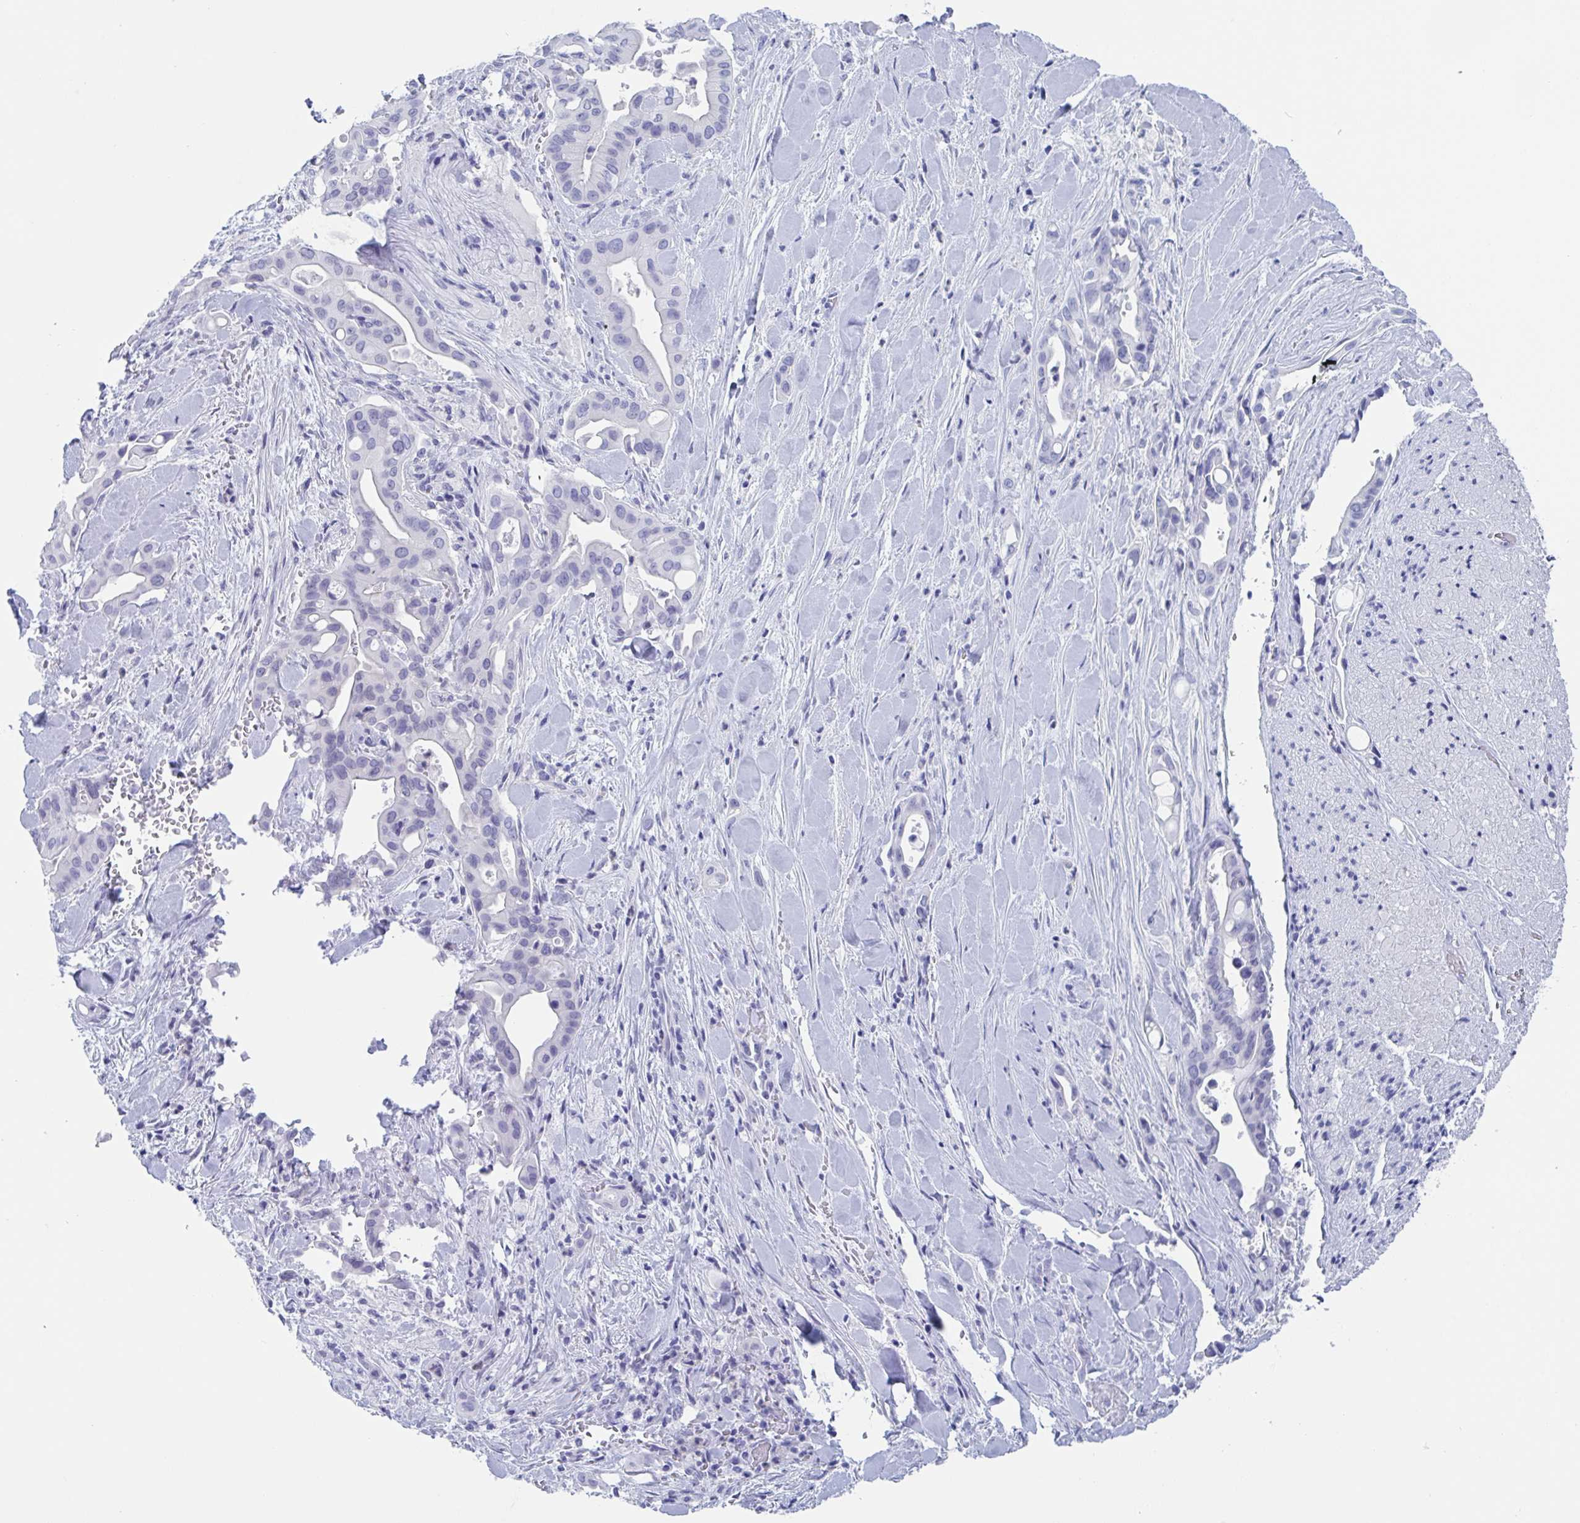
{"staining": {"intensity": "negative", "quantity": "none", "location": "none"}, "tissue": "liver cancer", "cell_type": "Tumor cells", "image_type": "cancer", "snomed": [{"axis": "morphology", "description": "Cholangiocarcinoma"}, {"axis": "topography", "description": "Liver"}], "caption": "Immunohistochemistry (IHC) of liver cancer reveals no positivity in tumor cells.", "gene": "CDX4", "patient": {"sex": "female", "age": 68}}